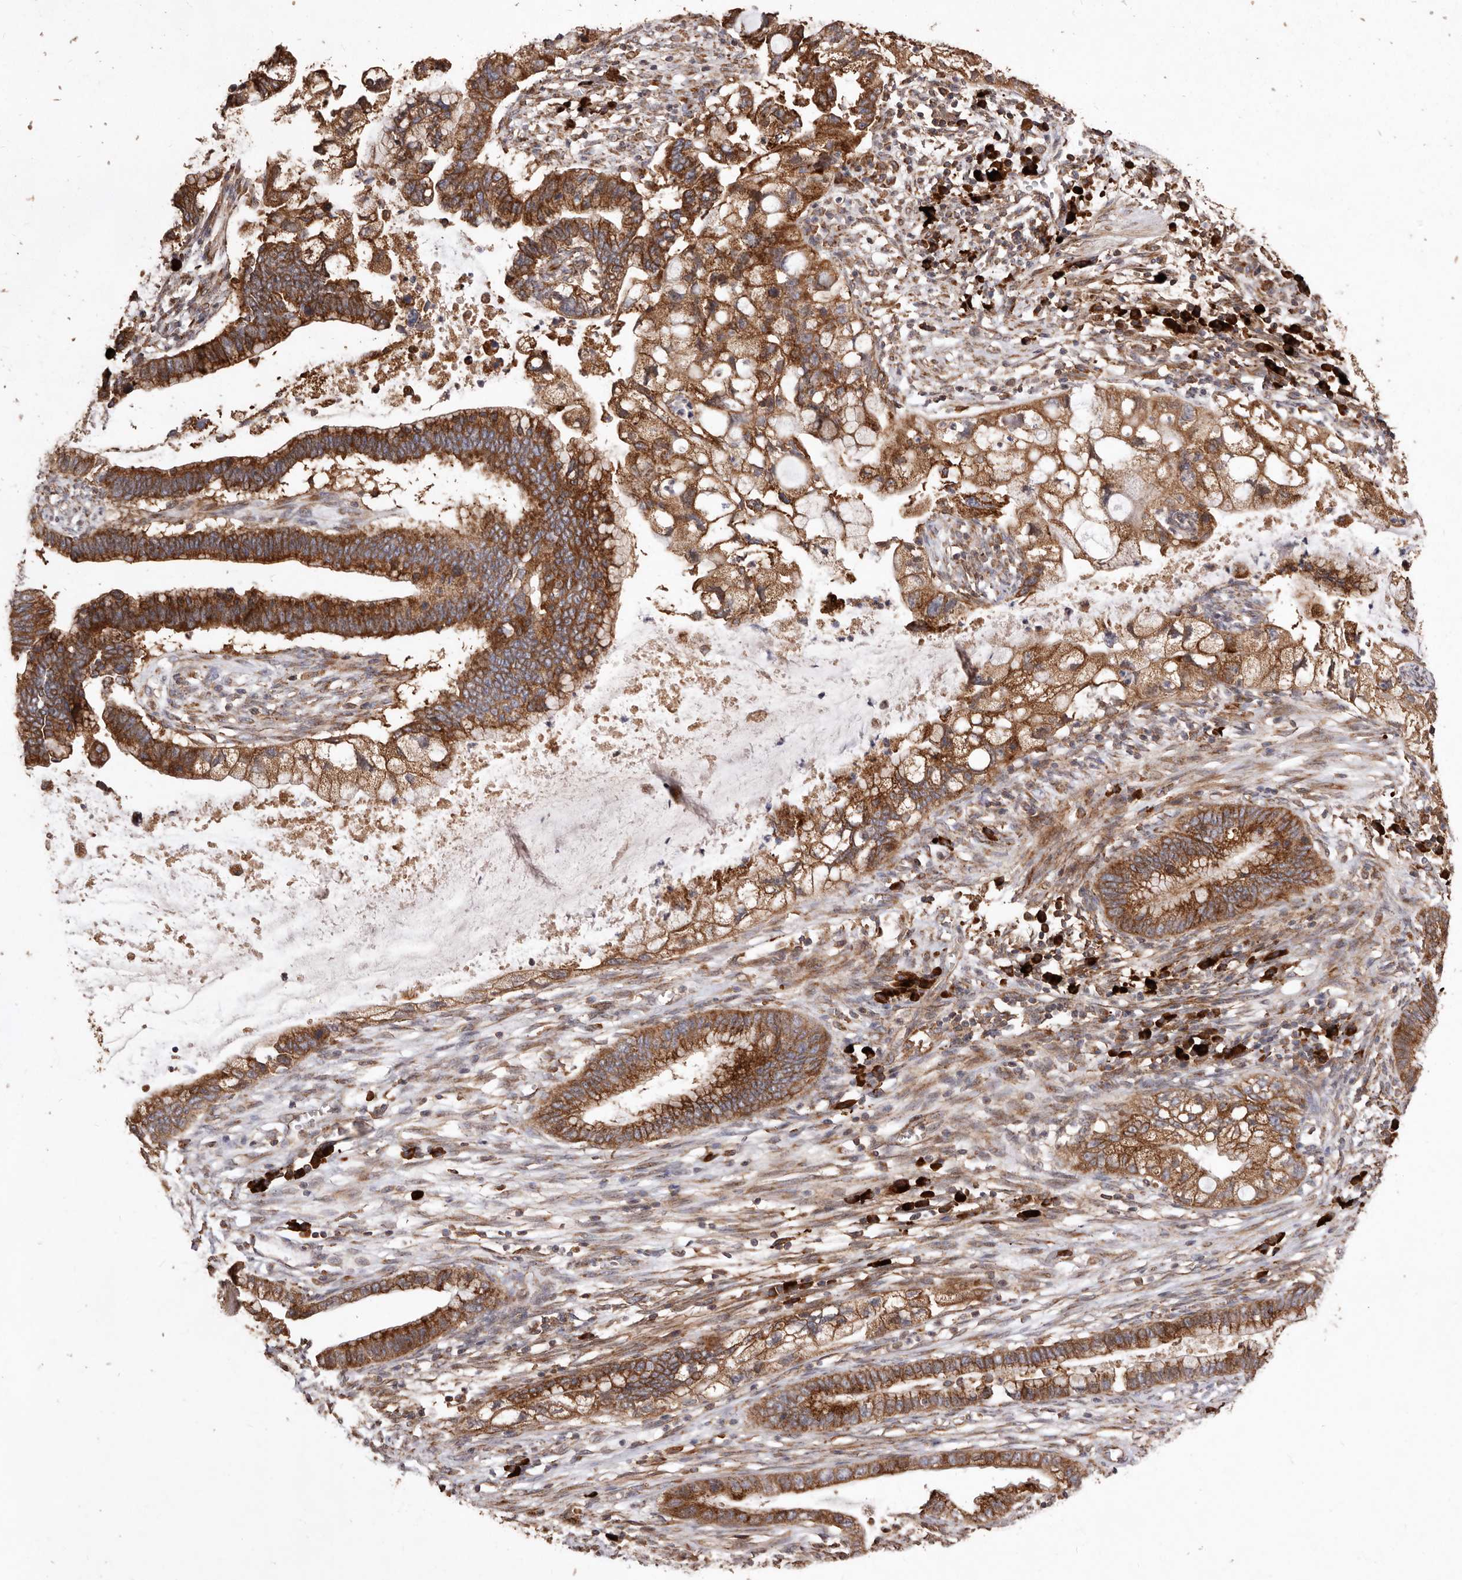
{"staining": {"intensity": "strong", "quantity": ">75%", "location": "cytoplasmic/membranous"}, "tissue": "cervical cancer", "cell_type": "Tumor cells", "image_type": "cancer", "snomed": [{"axis": "morphology", "description": "Adenocarcinoma, NOS"}, {"axis": "topography", "description": "Cervix"}], "caption": "Cervical cancer stained for a protein (brown) exhibits strong cytoplasmic/membranous positive positivity in about >75% of tumor cells.", "gene": "STEAP2", "patient": {"sex": "female", "age": 44}}